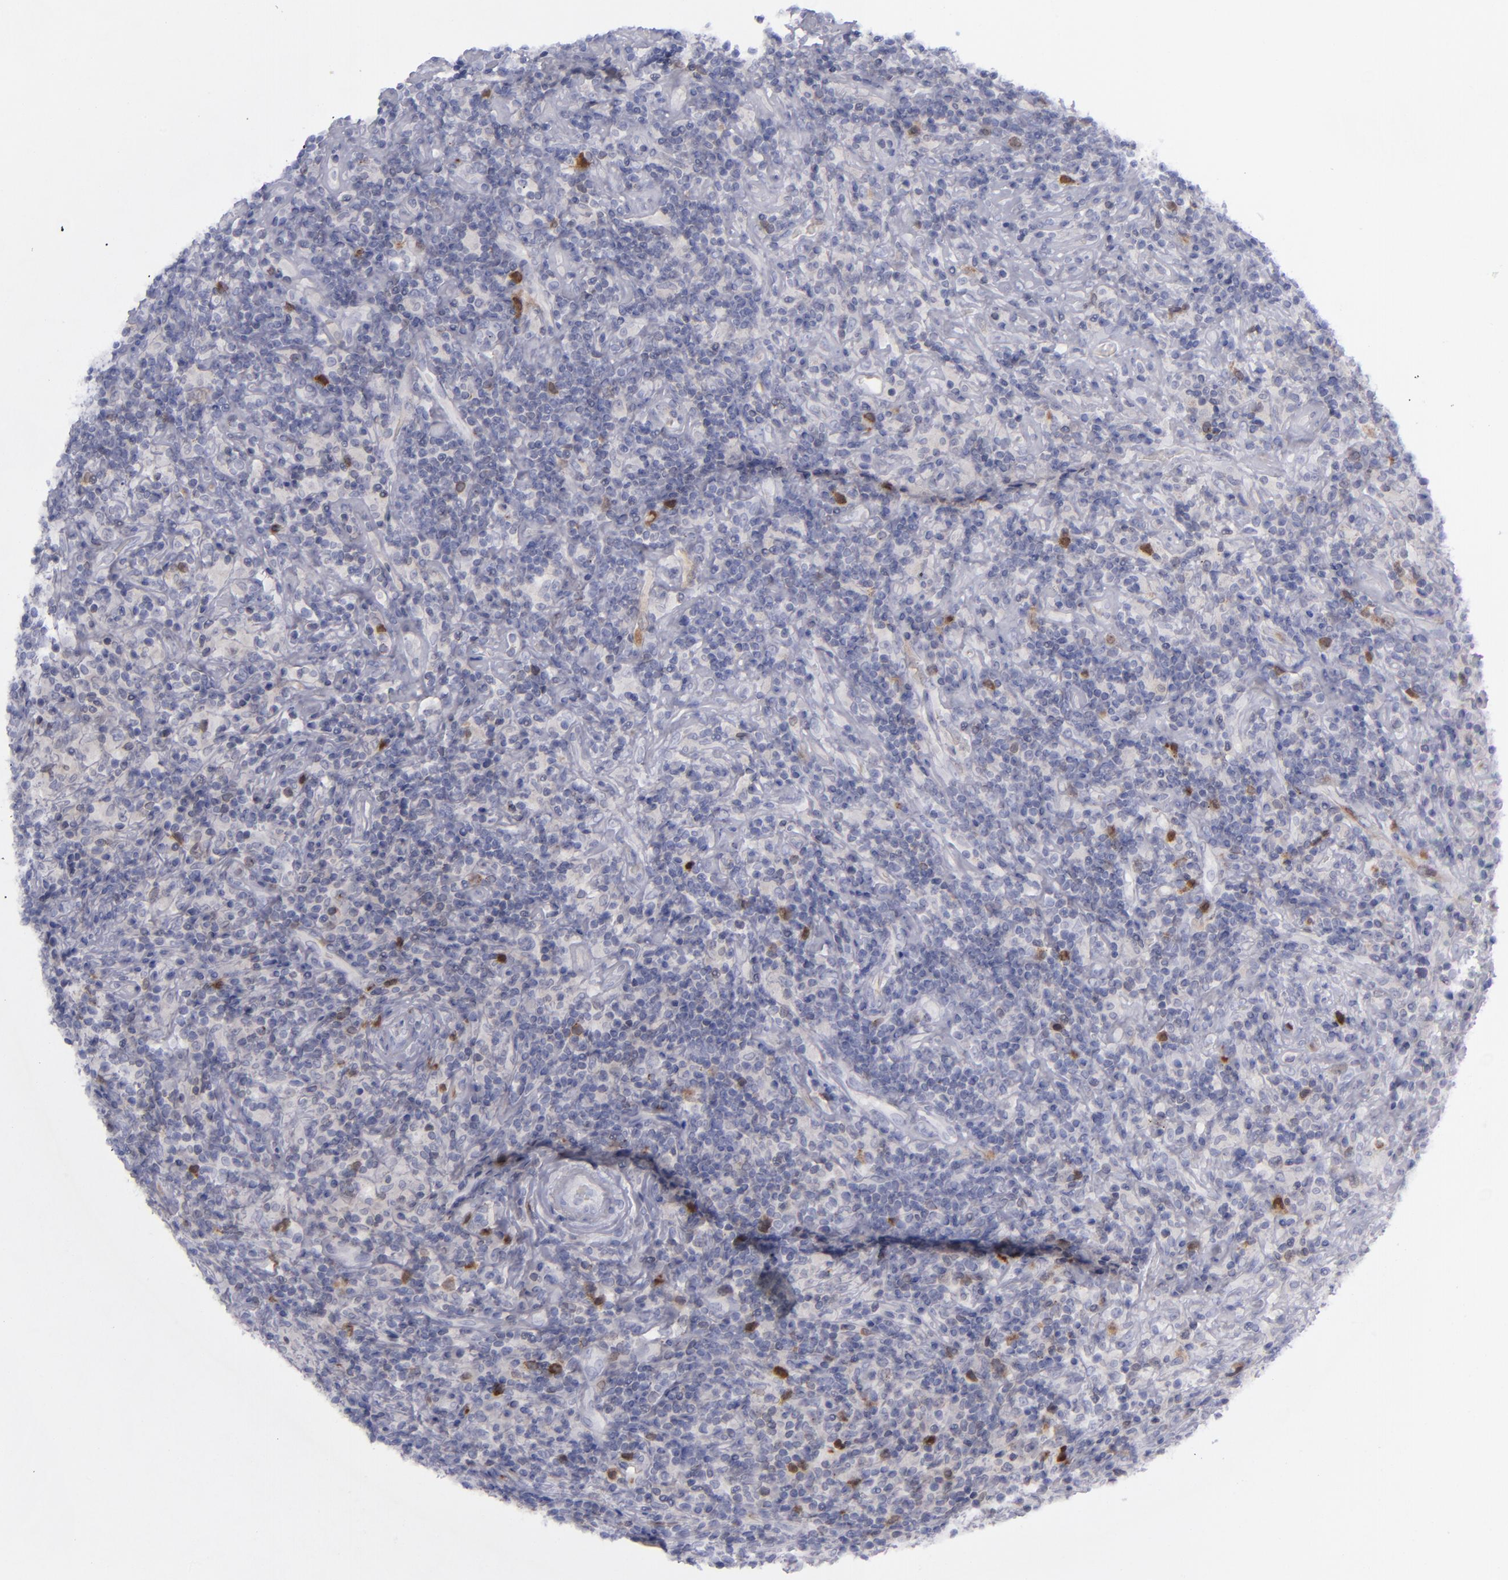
{"staining": {"intensity": "moderate", "quantity": "<25%", "location": "cytoplasmic/membranous,nuclear"}, "tissue": "lymphoma", "cell_type": "Tumor cells", "image_type": "cancer", "snomed": [{"axis": "morphology", "description": "Hodgkin's disease, NOS"}, {"axis": "topography", "description": "Lymph node"}], "caption": "Immunohistochemistry (IHC) (DAB) staining of lymphoma demonstrates moderate cytoplasmic/membranous and nuclear protein positivity in about <25% of tumor cells.", "gene": "AURKA", "patient": {"sex": "male", "age": 46}}